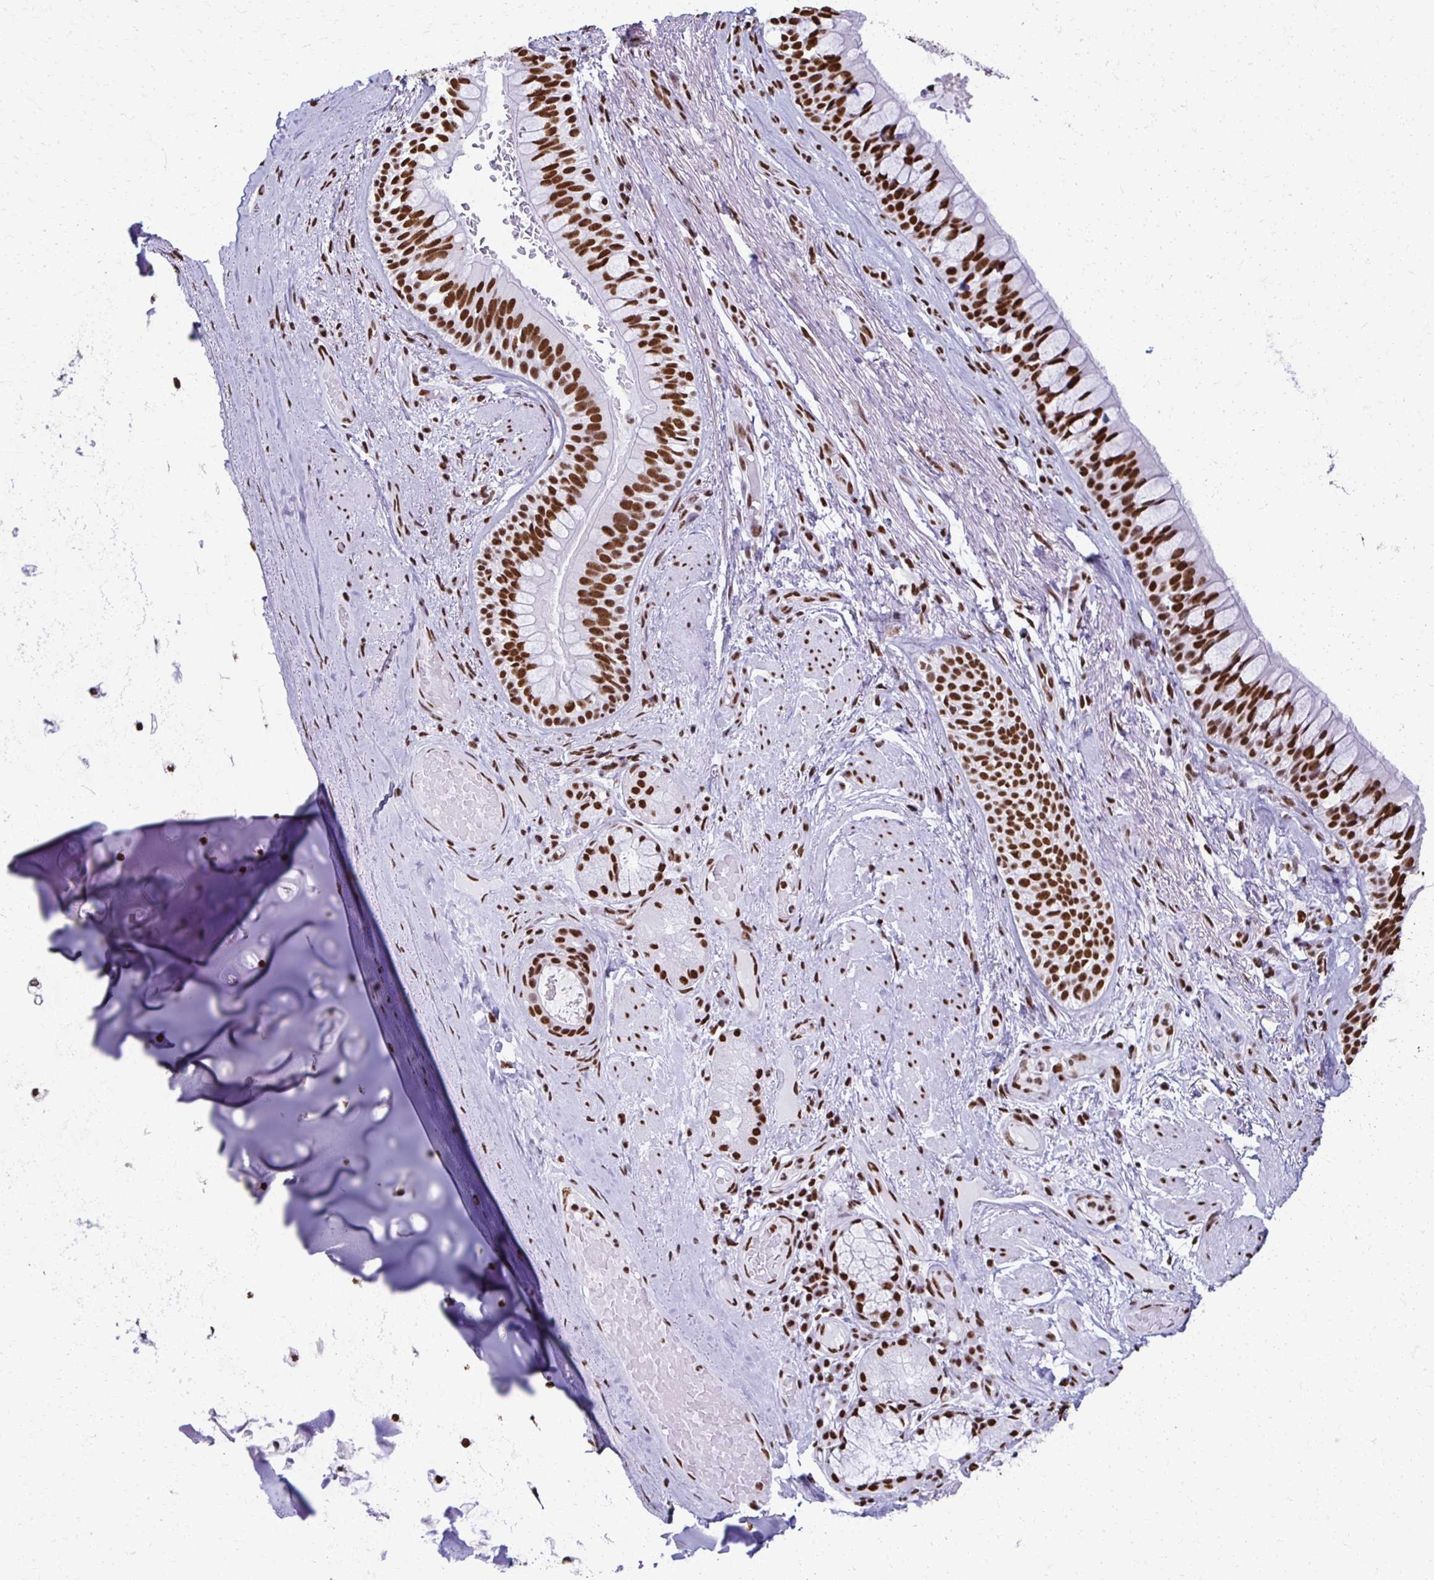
{"staining": {"intensity": "strong", "quantity": "<25%", "location": "nuclear"}, "tissue": "adipose tissue", "cell_type": "Adipocytes", "image_type": "normal", "snomed": [{"axis": "morphology", "description": "Normal tissue, NOS"}, {"axis": "topography", "description": "Cartilage tissue"}, {"axis": "topography", "description": "Bronchus"}], "caption": "This image displays normal adipose tissue stained with immunohistochemistry (IHC) to label a protein in brown. The nuclear of adipocytes show strong positivity for the protein. Nuclei are counter-stained blue.", "gene": "NONO", "patient": {"sex": "male", "age": 64}}